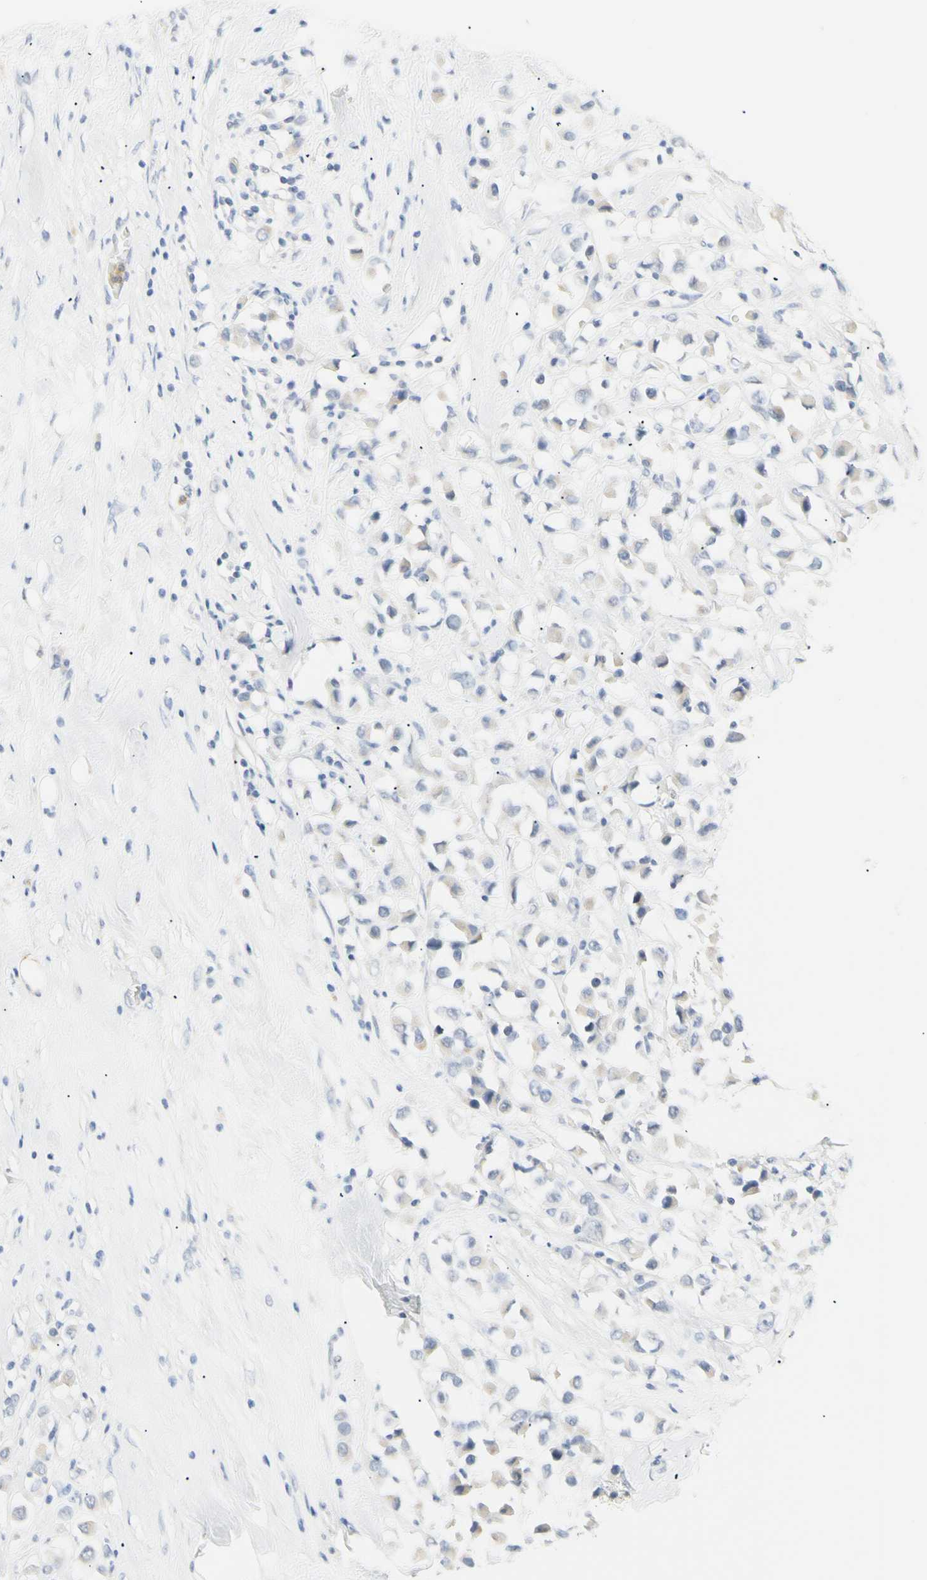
{"staining": {"intensity": "weak", "quantity": "<25%", "location": "cytoplasmic/membranous"}, "tissue": "breast cancer", "cell_type": "Tumor cells", "image_type": "cancer", "snomed": [{"axis": "morphology", "description": "Duct carcinoma"}, {"axis": "topography", "description": "Breast"}], "caption": "The photomicrograph reveals no significant staining in tumor cells of intraductal carcinoma (breast). (Brightfield microscopy of DAB immunohistochemistry (IHC) at high magnification).", "gene": "B4GALNT3", "patient": {"sex": "female", "age": 61}}